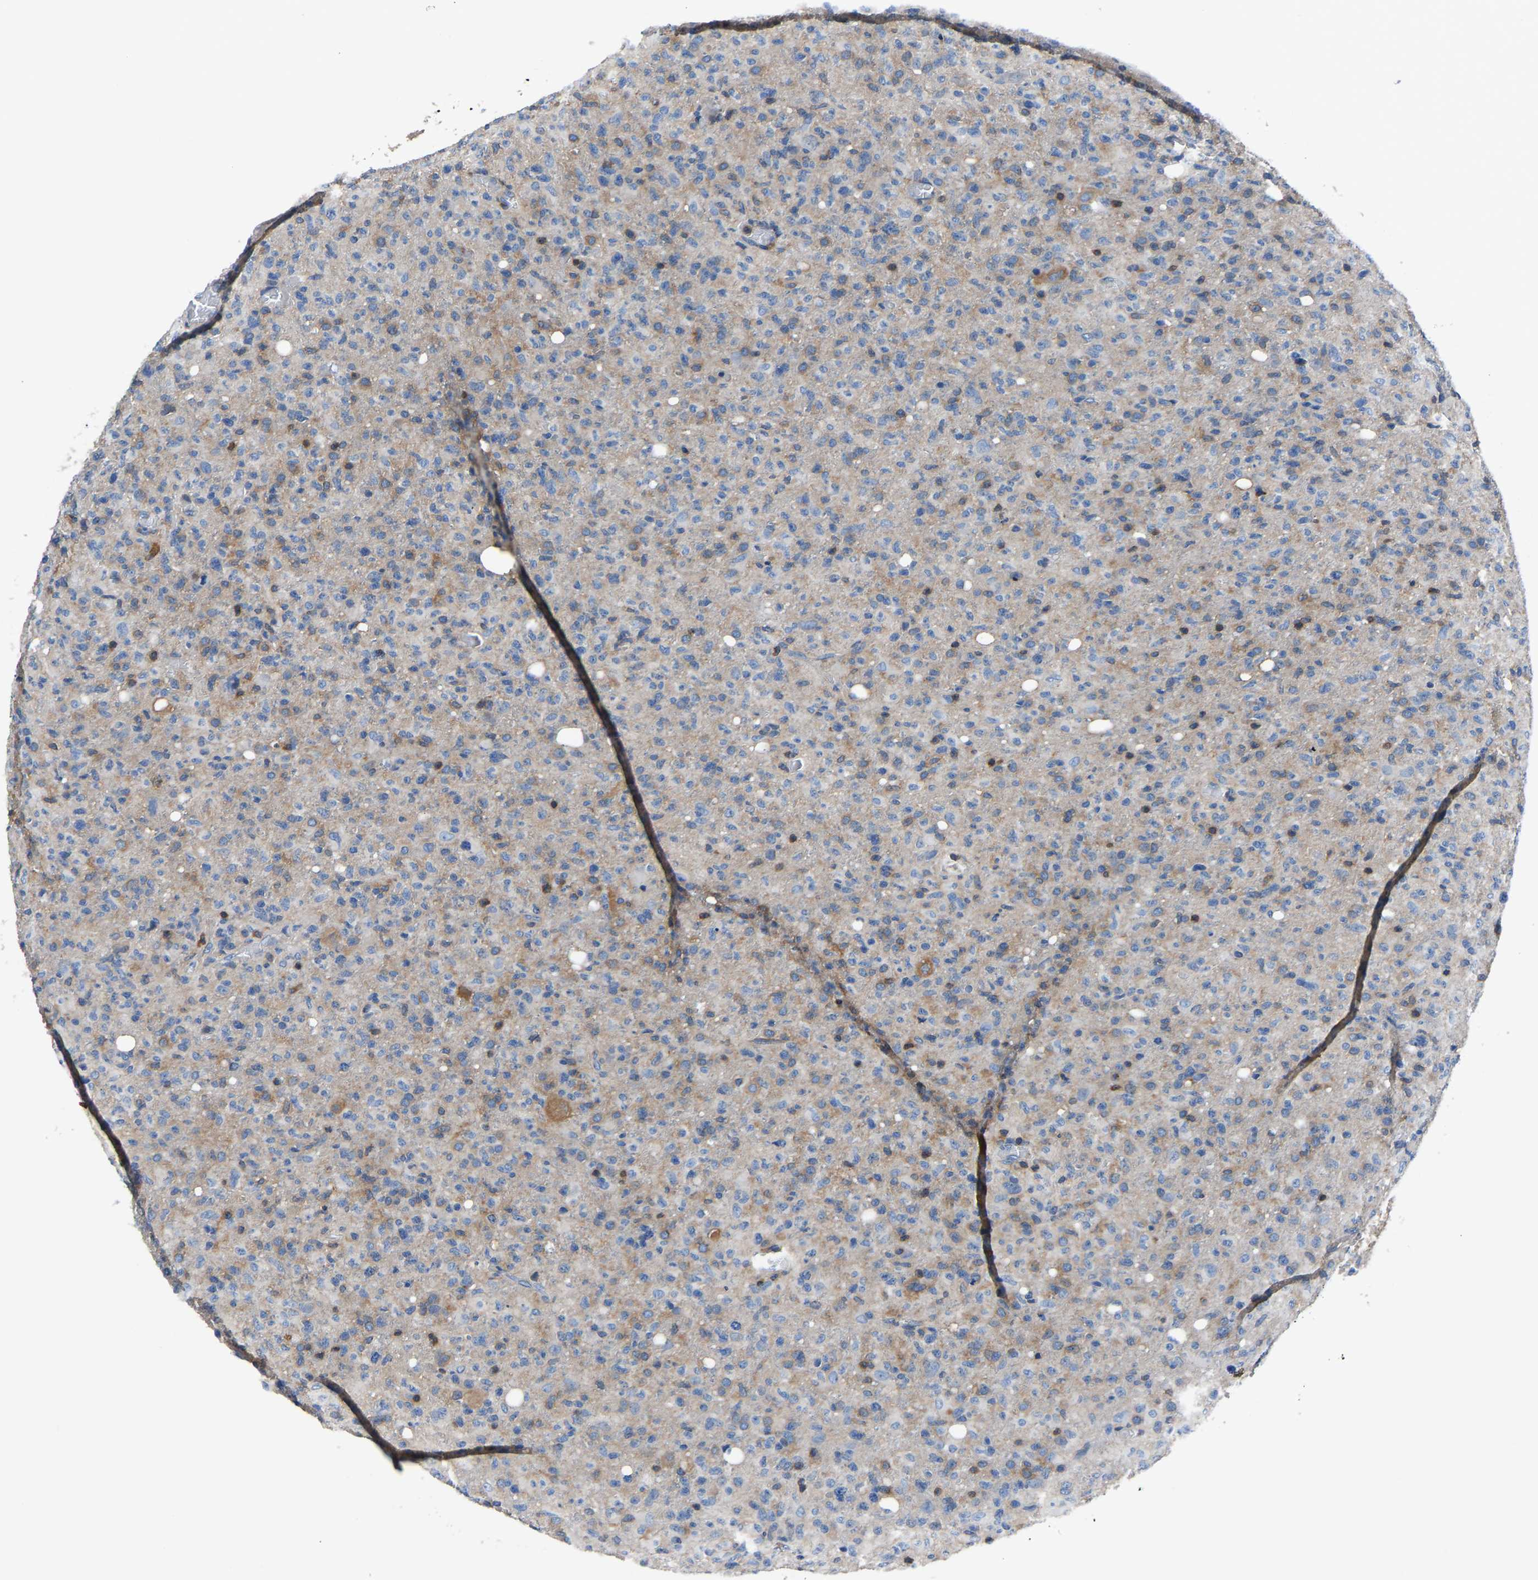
{"staining": {"intensity": "moderate", "quantity": "<25%", "location": "cytoplasmic/membranous"}, "tissue": "glioma", "cell_type": "Tumor cells", "image_type": "cancer", "snomed": [{"axis": "morphology", "description": "Glioma, malignant, High grade"}, {"axis": "topography", "description": "Brain"}], "caption": "Malignant glioma (high-grade) was stained to show a protein in brown. There is low levels of moderate cytoplasmic/membranous positivity in about <25% of tumor cells.", "gene": "PRKAR1A", "patient": {"sex": "female", "age": 57}}